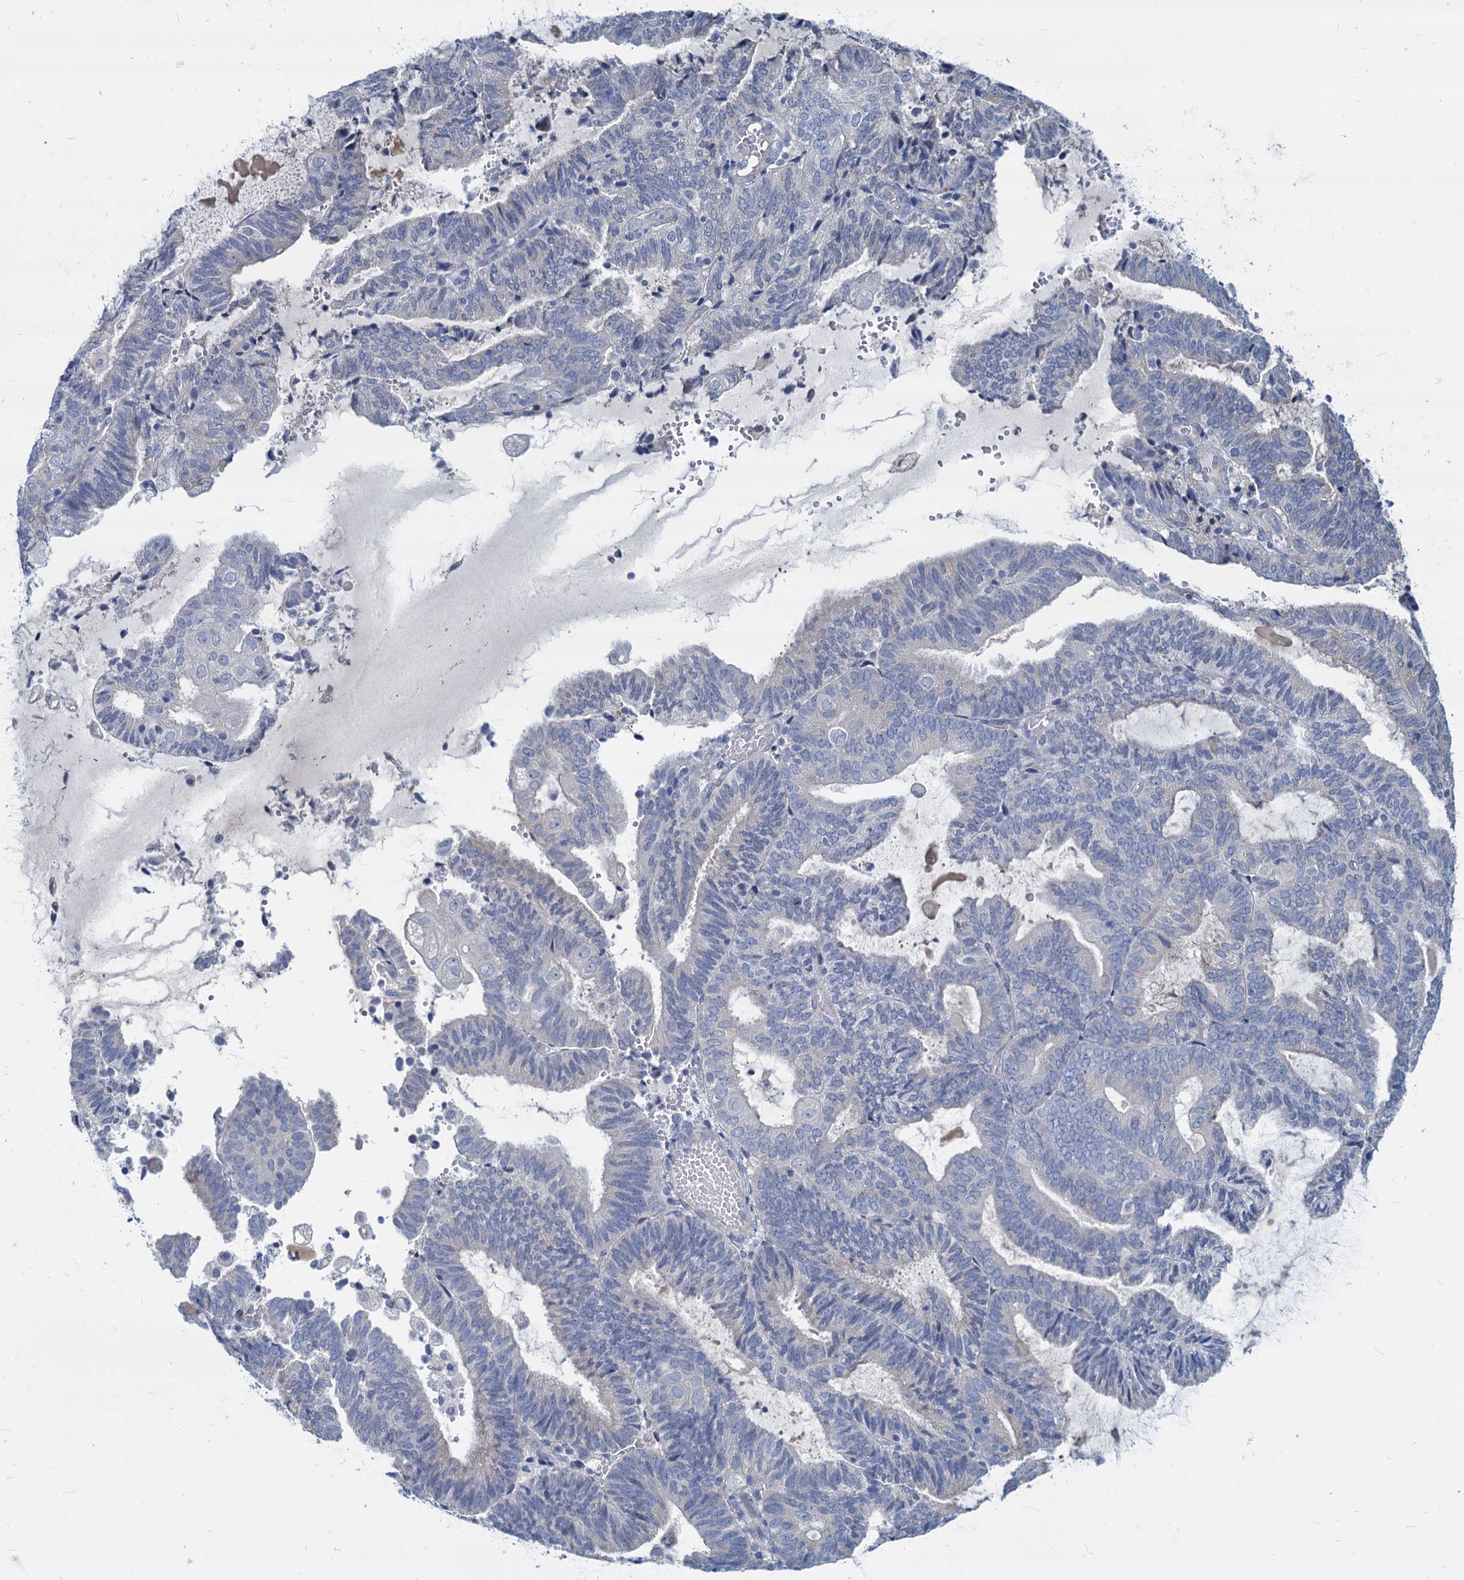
{"staining": {"intensity": "negative", "quantity": "none", "location": "none"}, "tissue": "endometrial cancer", "cell_type": "Tumor cells", "image_type": "cancer", "snomed": [{"axis": "morphology", "description": "Adenocarcinoma, NOS"}, {"axis": "topography", "description": "Endometrium"}], "caption": "Tumor cells show no significant protein expression in endometrial cancer (adenocarcinoma).", "gene": "GSTM3", "patient": {"sex": "female", "age": 81}}